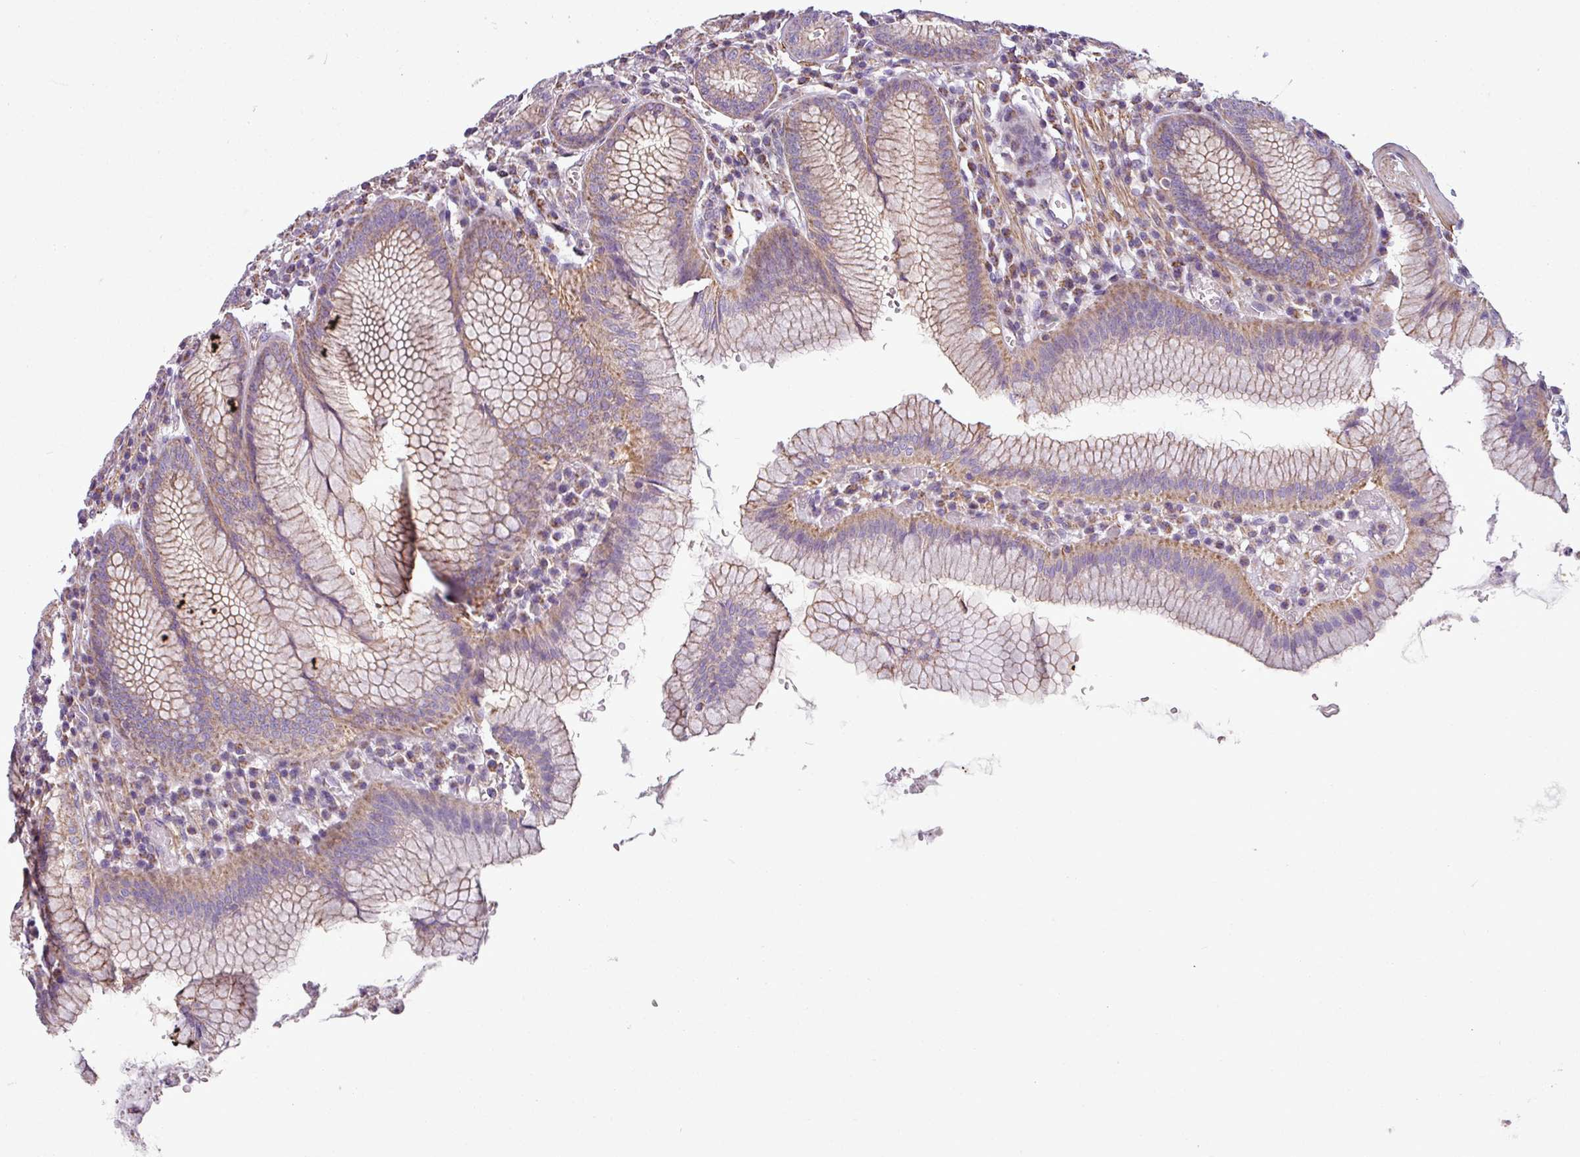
{"staining": {"intensity": "strong", "quantity": "25%-75%", "location": "cytoplasmic/membranous"}, "tissue": "stomach", "cell_type": "Glandular cells", "image_type": "normal", "snomed": [{"axis": "morphology", "description": "Normal tissue, NOS"}, {"axis": "topography", "description": "Stomach"}], "caption": "Immunohistochemical staining of normal human stomach shows 25%-75% levels of strong cytoplasmic/membranous protein staining in approximately 25%-75% of glandular cells.", "gene": "BTN2A2", "patient": {"sex": "male", "age": 55}}